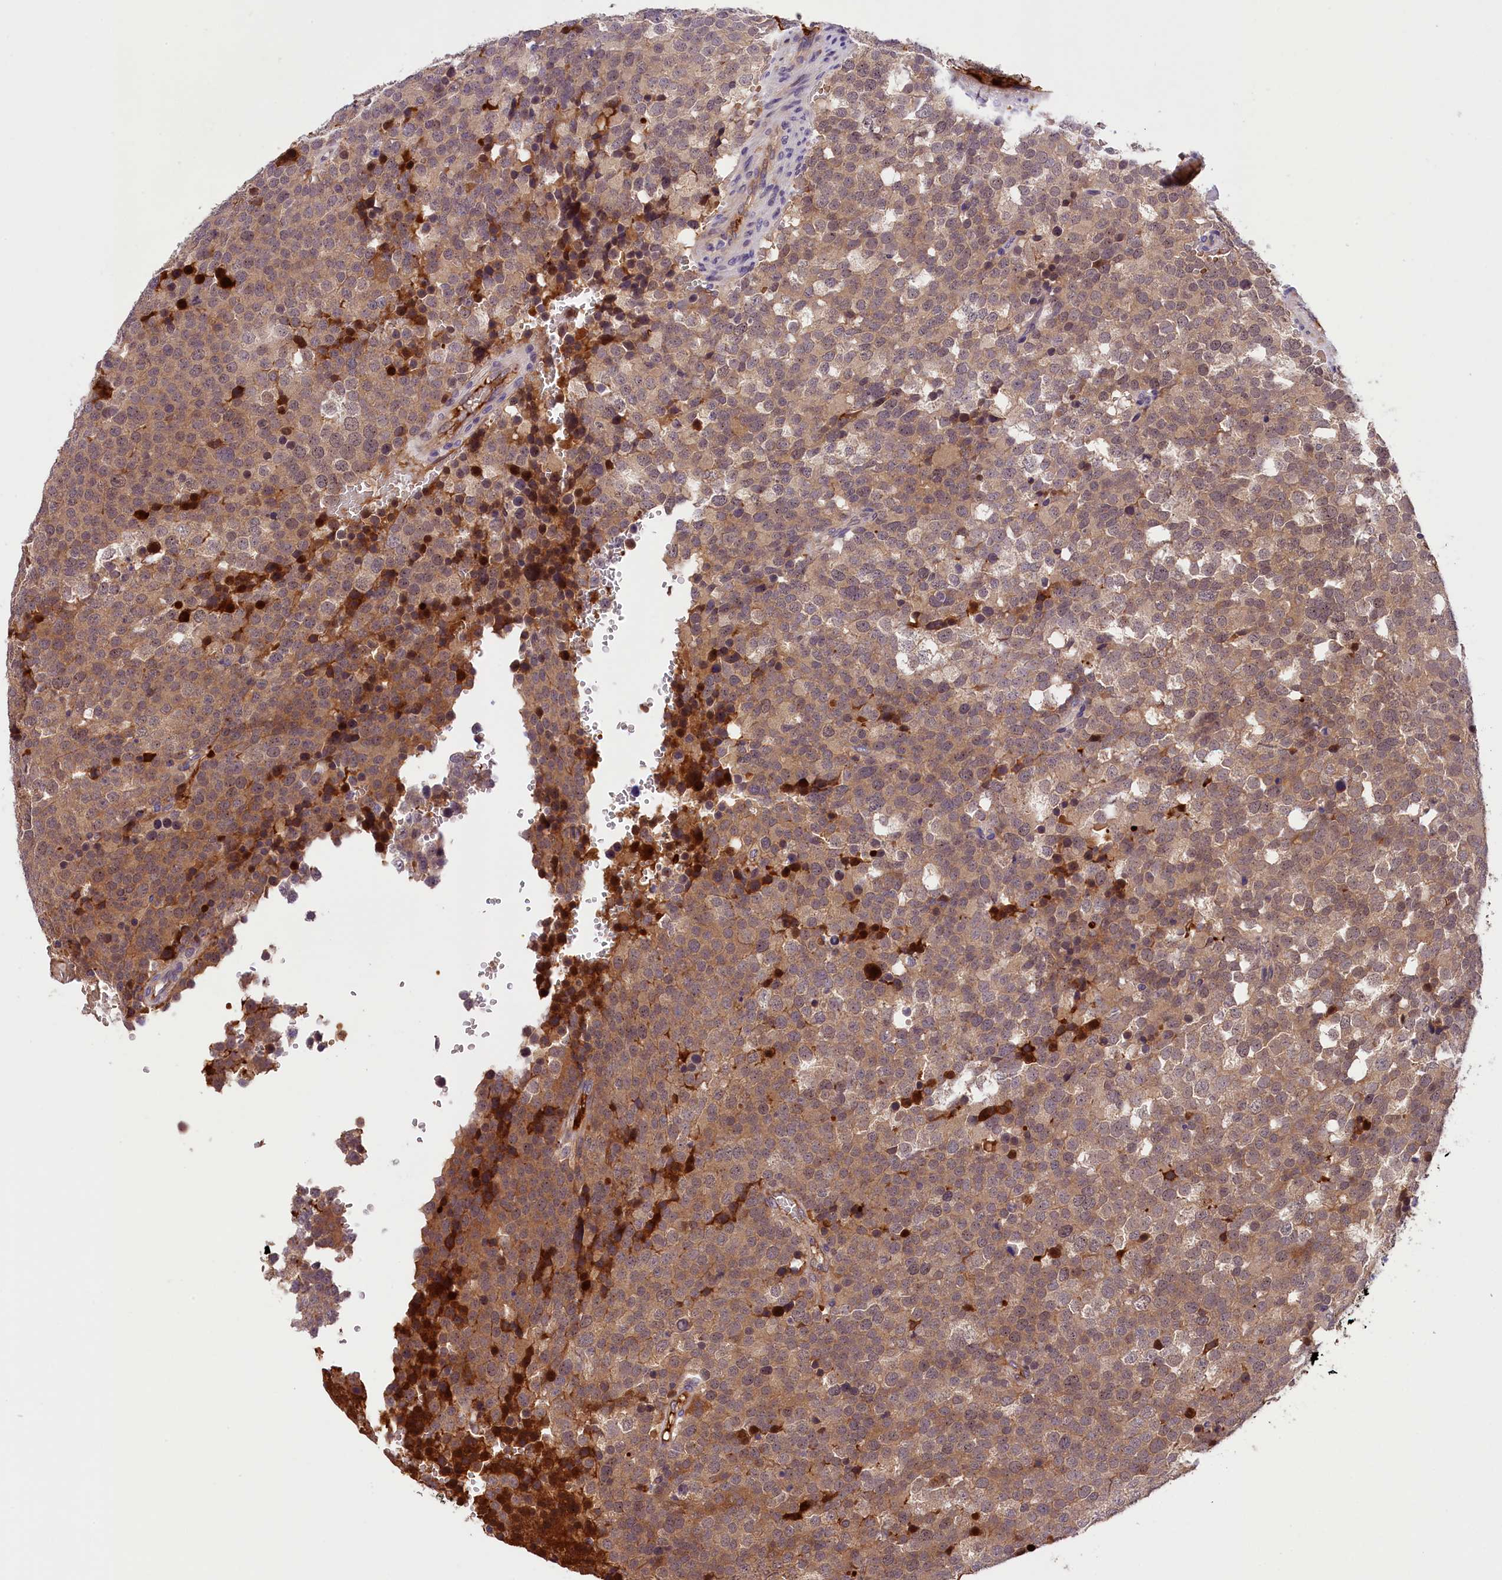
{"staining": {"intensity": "moderate", "quantity": ">75%", "location": "cytoplasmic/membranous"}, "tissue": "testis cancer", "cell_type": "Tumor cells", "image_type": "cancer", "snomed": [{"axis": "morphology", "description": "Seminoma, NOS"}, {"axis": "topography", "description": "Testis"}], "caption": "Protein expression analysis of human seminoma (testis) reveals moderate cytoplasmic/membranous staining in approximately >75% of tumor cells. The protein of interest is shown in brown color, while the nuclei are stained blue.", "gene": "PHAF1", "patient": {"sex": "male", "age": 71}}